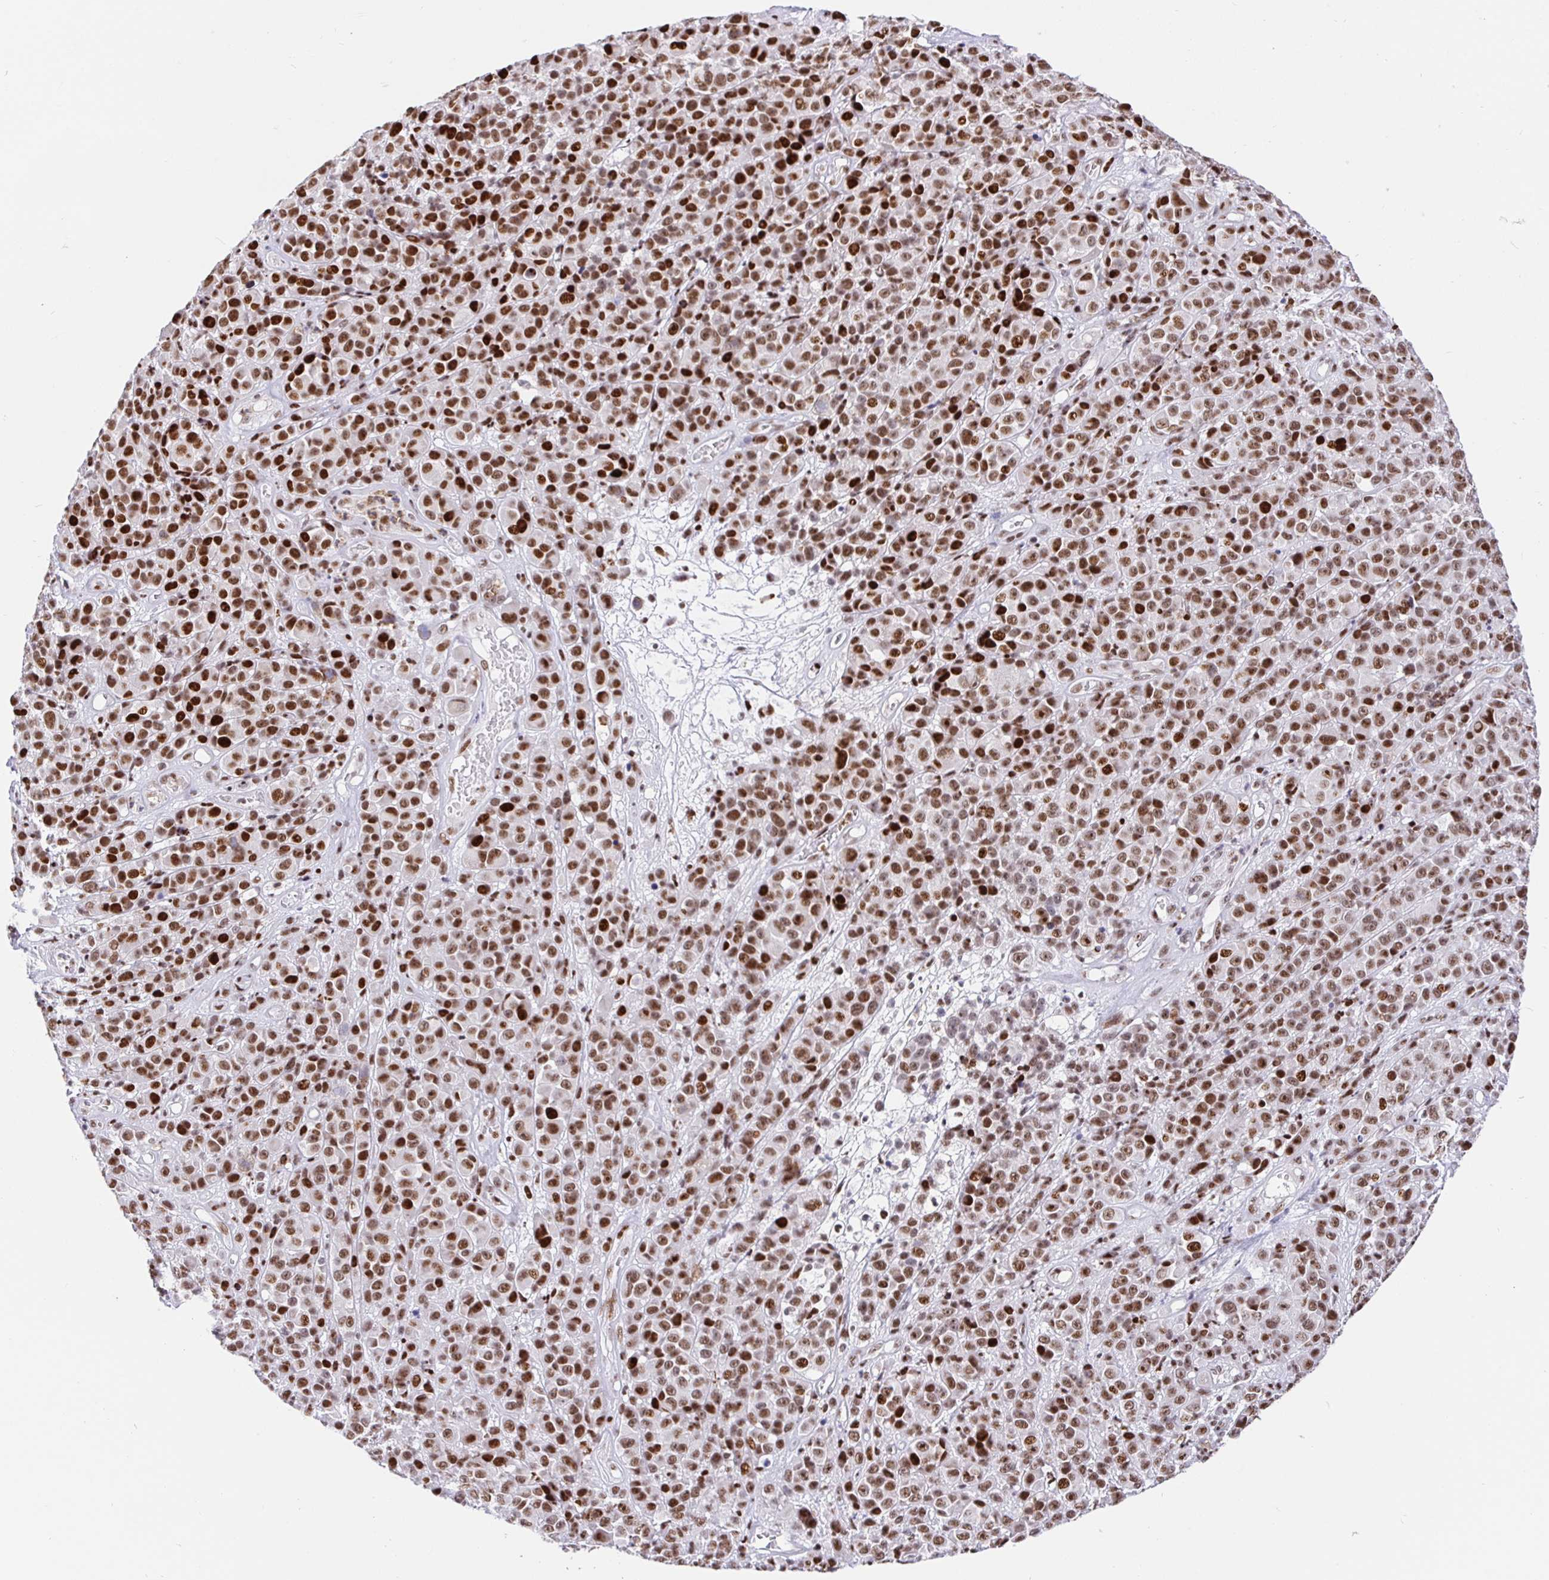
{"staining": {"intensity": "strong", "quantity": ">75%", "location": "nuclear"}, "tissue": "melanoma", "cell_type": "Tumor cells", "image_type": "cancer", "snomed": [{"axis": "morphology", "description": "Malignant melanoma, NOS"}, {"axis": "topography", "description": "Skin"}, {"axis": "topography", "description": "Skin of back"}], "caption": "Malignant melanoma stained for a protein (brown) reveals strong nuclear positive expression in approximately >75% of tumor cells.", "gene": "SETD5", "patient": {"sex": "male", "age": 91}}